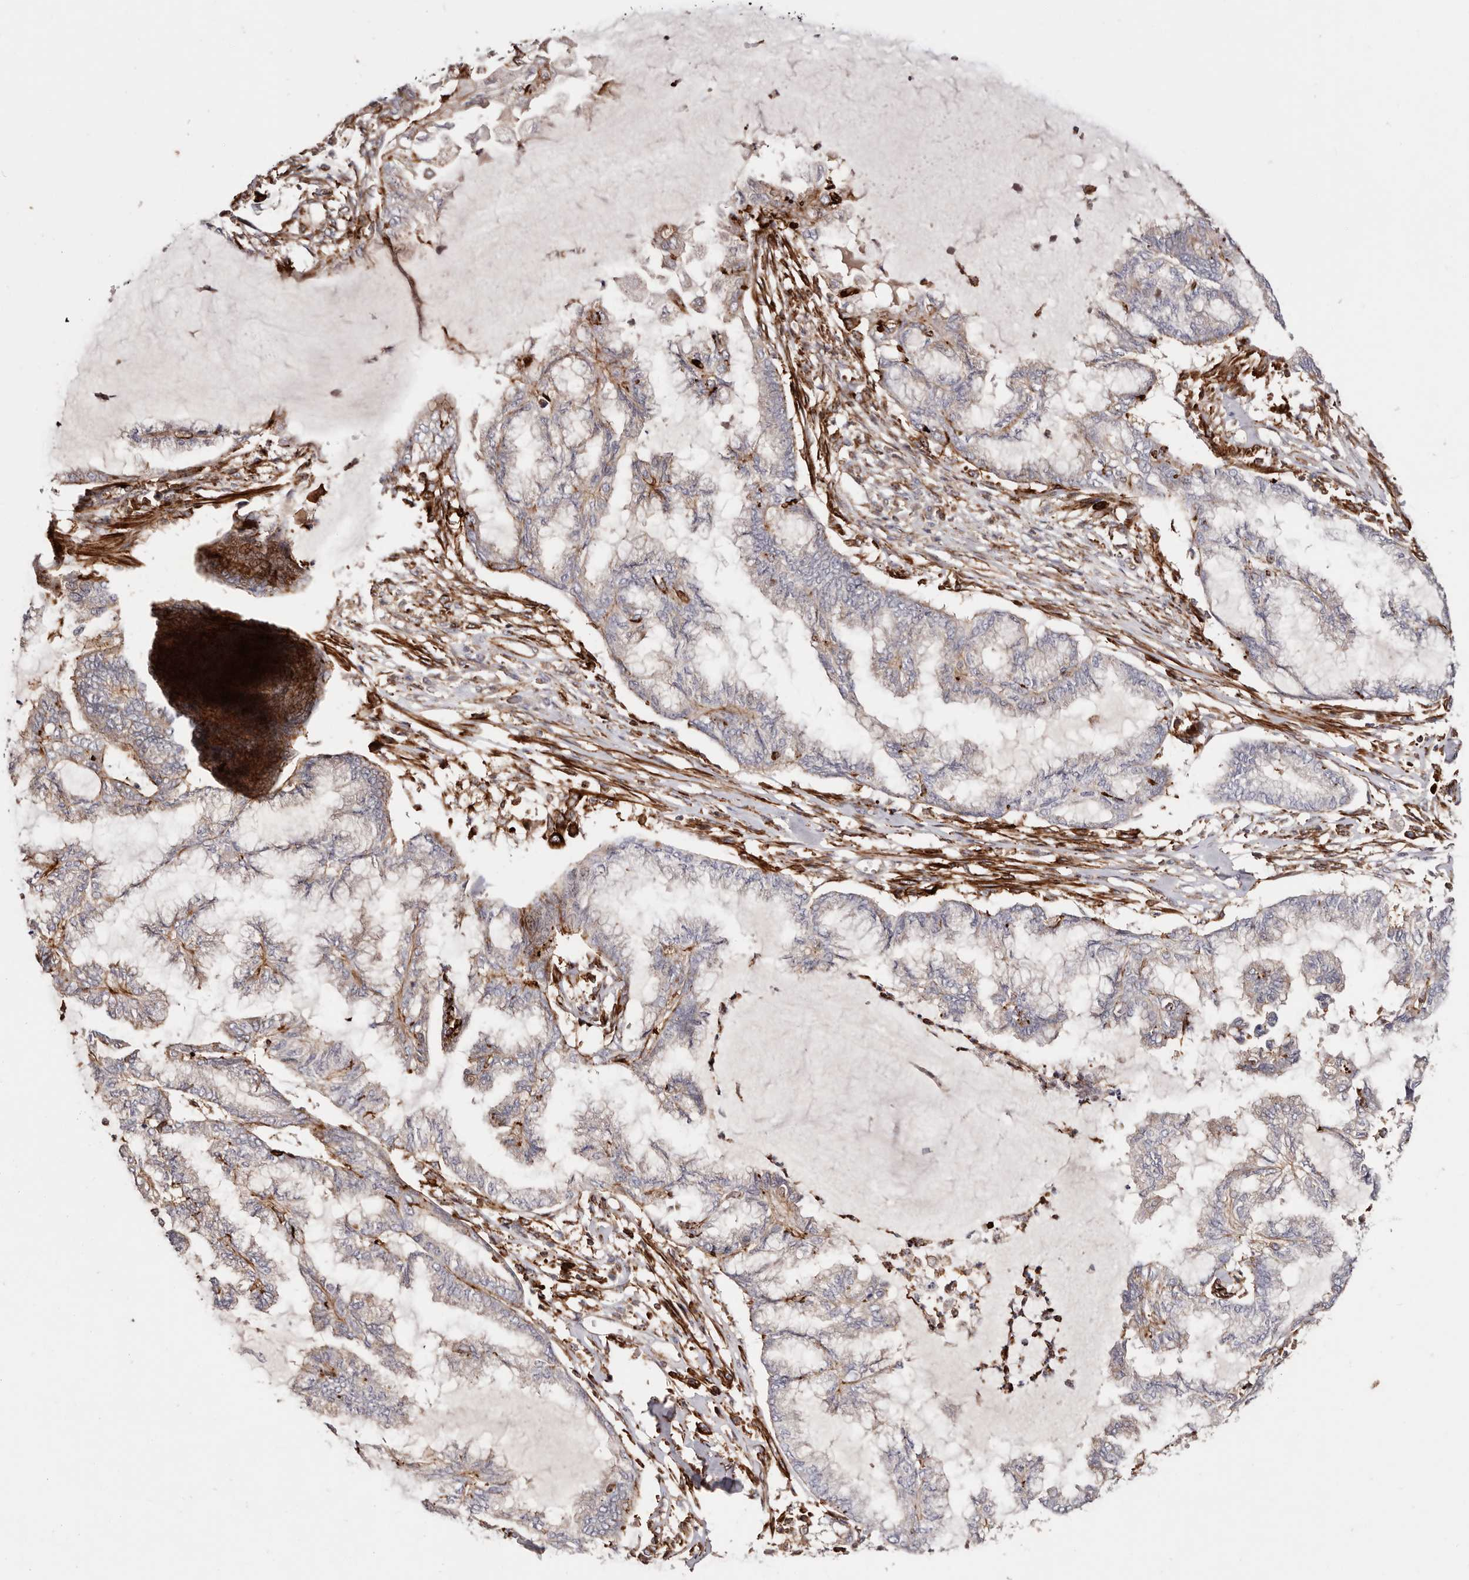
{"staining": {"intensity": "weak", "quantity": "25%-75%", "location": "cytoplasmic/membranous"}, "tissue": "endometrial cancer", "cell_type": "Tumor cells", "image_type": "cancer", "snomed": [{"axis": "morphology", "description": "Adenocarcinoma, NOS"}, {"axis": "topography", "description": "Endometrium"}], "caption": "Endometrial cancer (adenocarcinoma) stained for a protein exhibits weak cytoplasmic/membranous positivity in tumor cells. Immunohistochemistry (ihc) stains the protein of interest in brown and the nuclei are stained blue.", "gene": "PTPN22", "patient": {"sex": "female", "age": 86}}